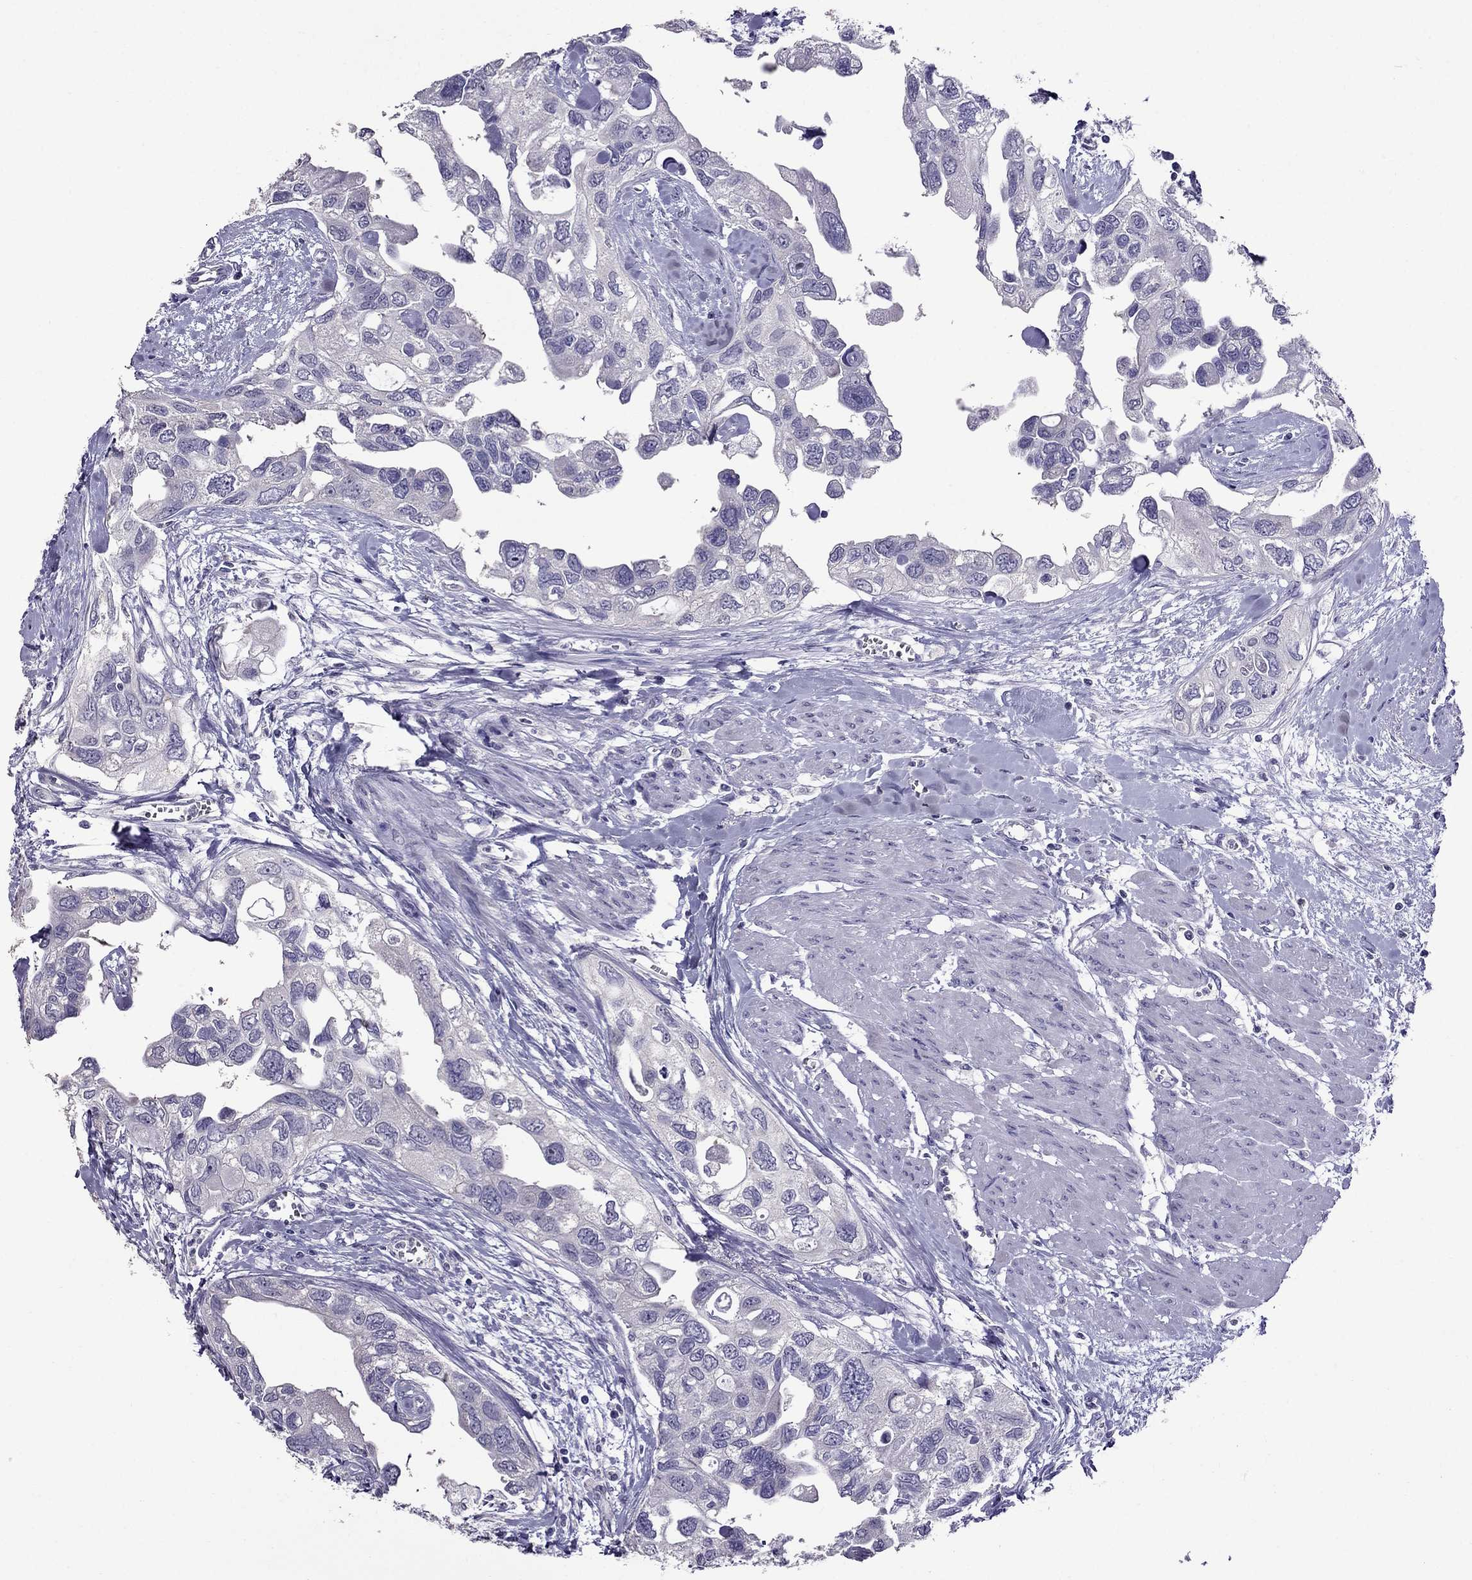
{"staining": {"intensity": "negative", "quantity": "none", "location": "none"}, "tissue": "urothelial cancer", "cell_type": "Tumor cells", "image_type": "cancer", "snomed": [{"axis": "morphology", "description": "Urothelial carcinoma, High grade"}, {"axis": "topography", "description": "Urinary bladder"}], "caption": "Tumor cells are negative for brown protein staining in urothelial carcinoma (high-grade). (DAB (3,3'-diaminobenzidine) immunohistochemistry (IHC), high magnification).", "gene": "OXCT2", "patient": {"sex": "male", "age": 59}}